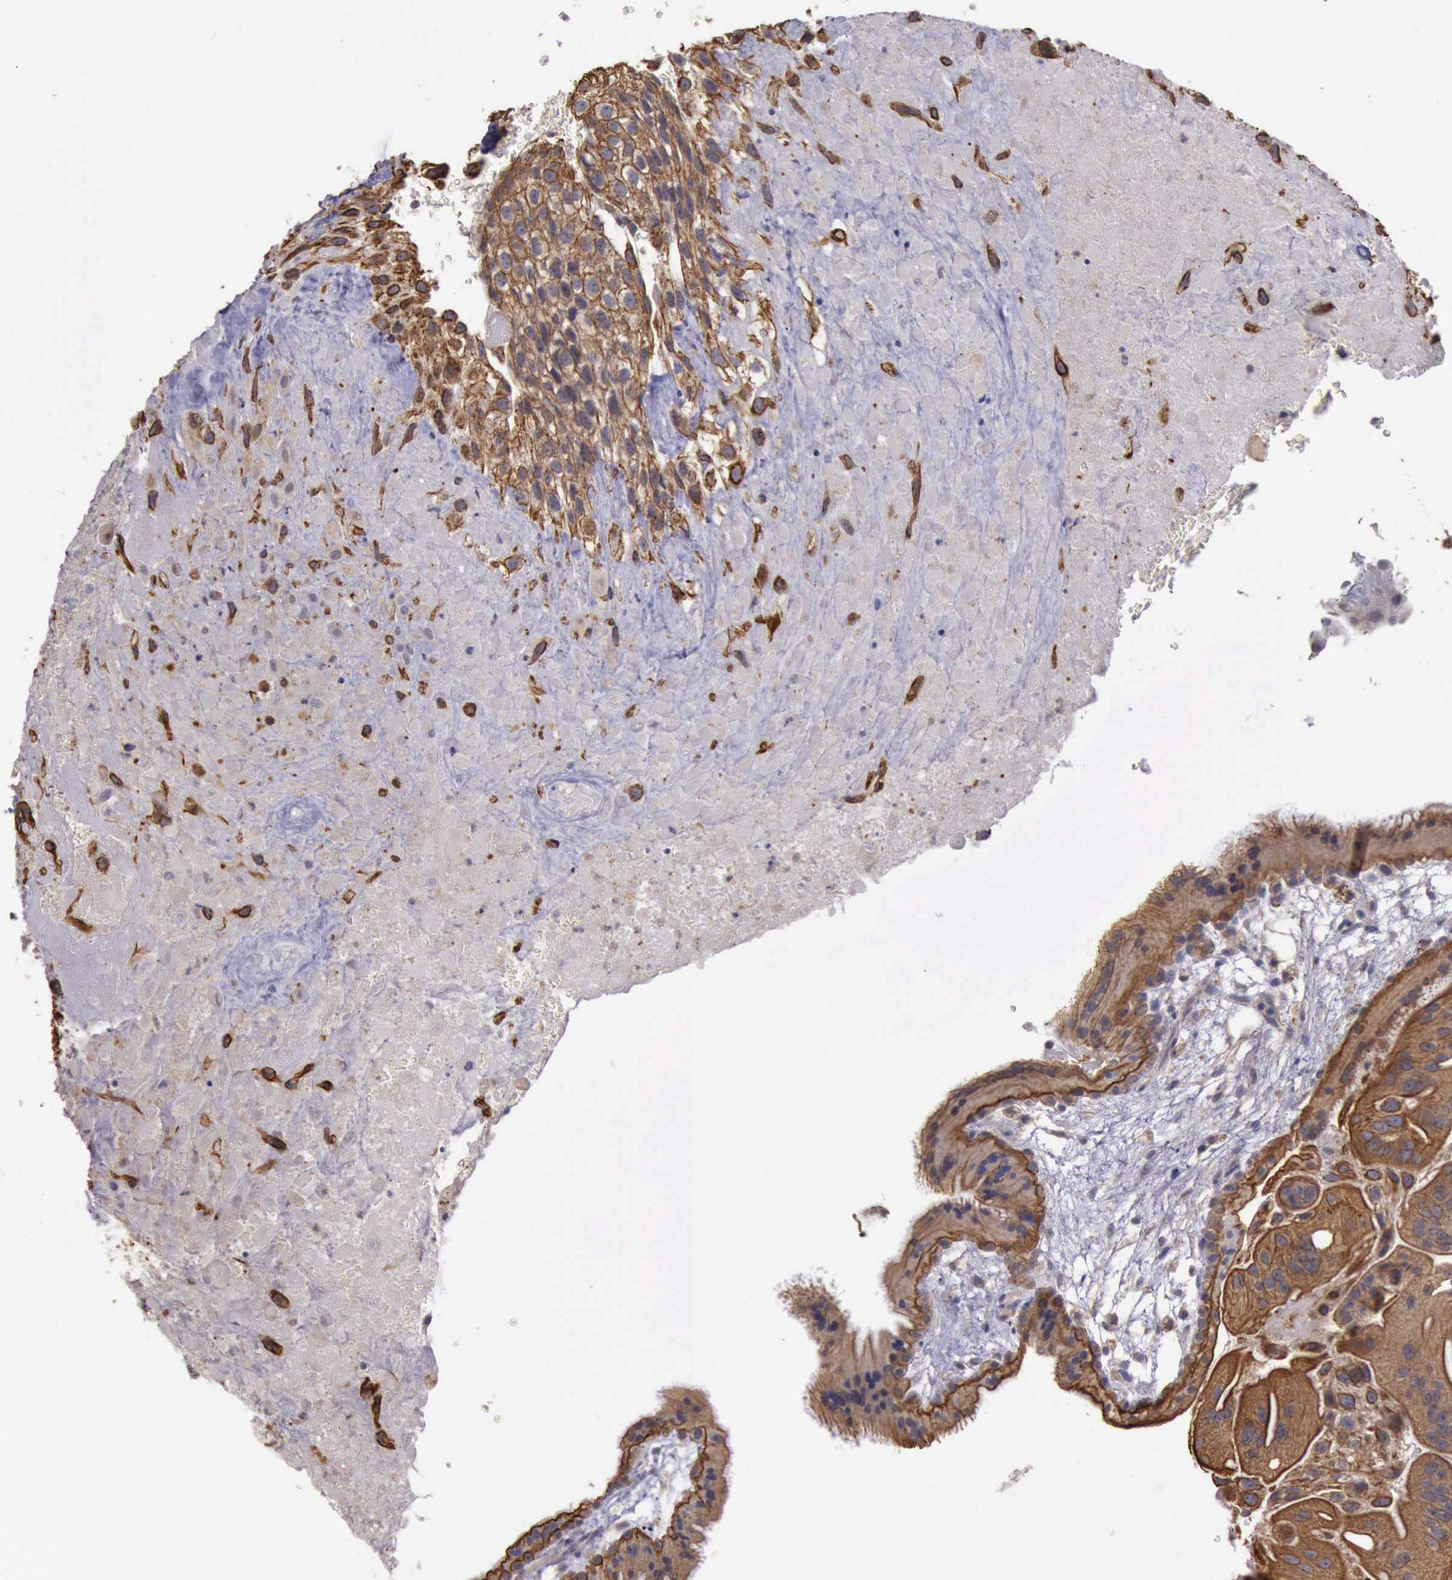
{"staining": {"intensity": "strong", "quantity": ">75%", "location": "cytoplasmic/membranous"}, "tissue": "placenta", "cell_type": "Decidual cells", "image_type": "normal", "snomed": [{"axis": "morphology", "description": "Normal tissue, NOS"}, {"axis": "topography", "description": "Placenta"}], "caption": "Strong cytoplasmic/membranous staining is present in about >75% of decidual cells in unremarkable placenta.", "gene": "RAB39B", "patient": {"sex": "female", "age": 19}}